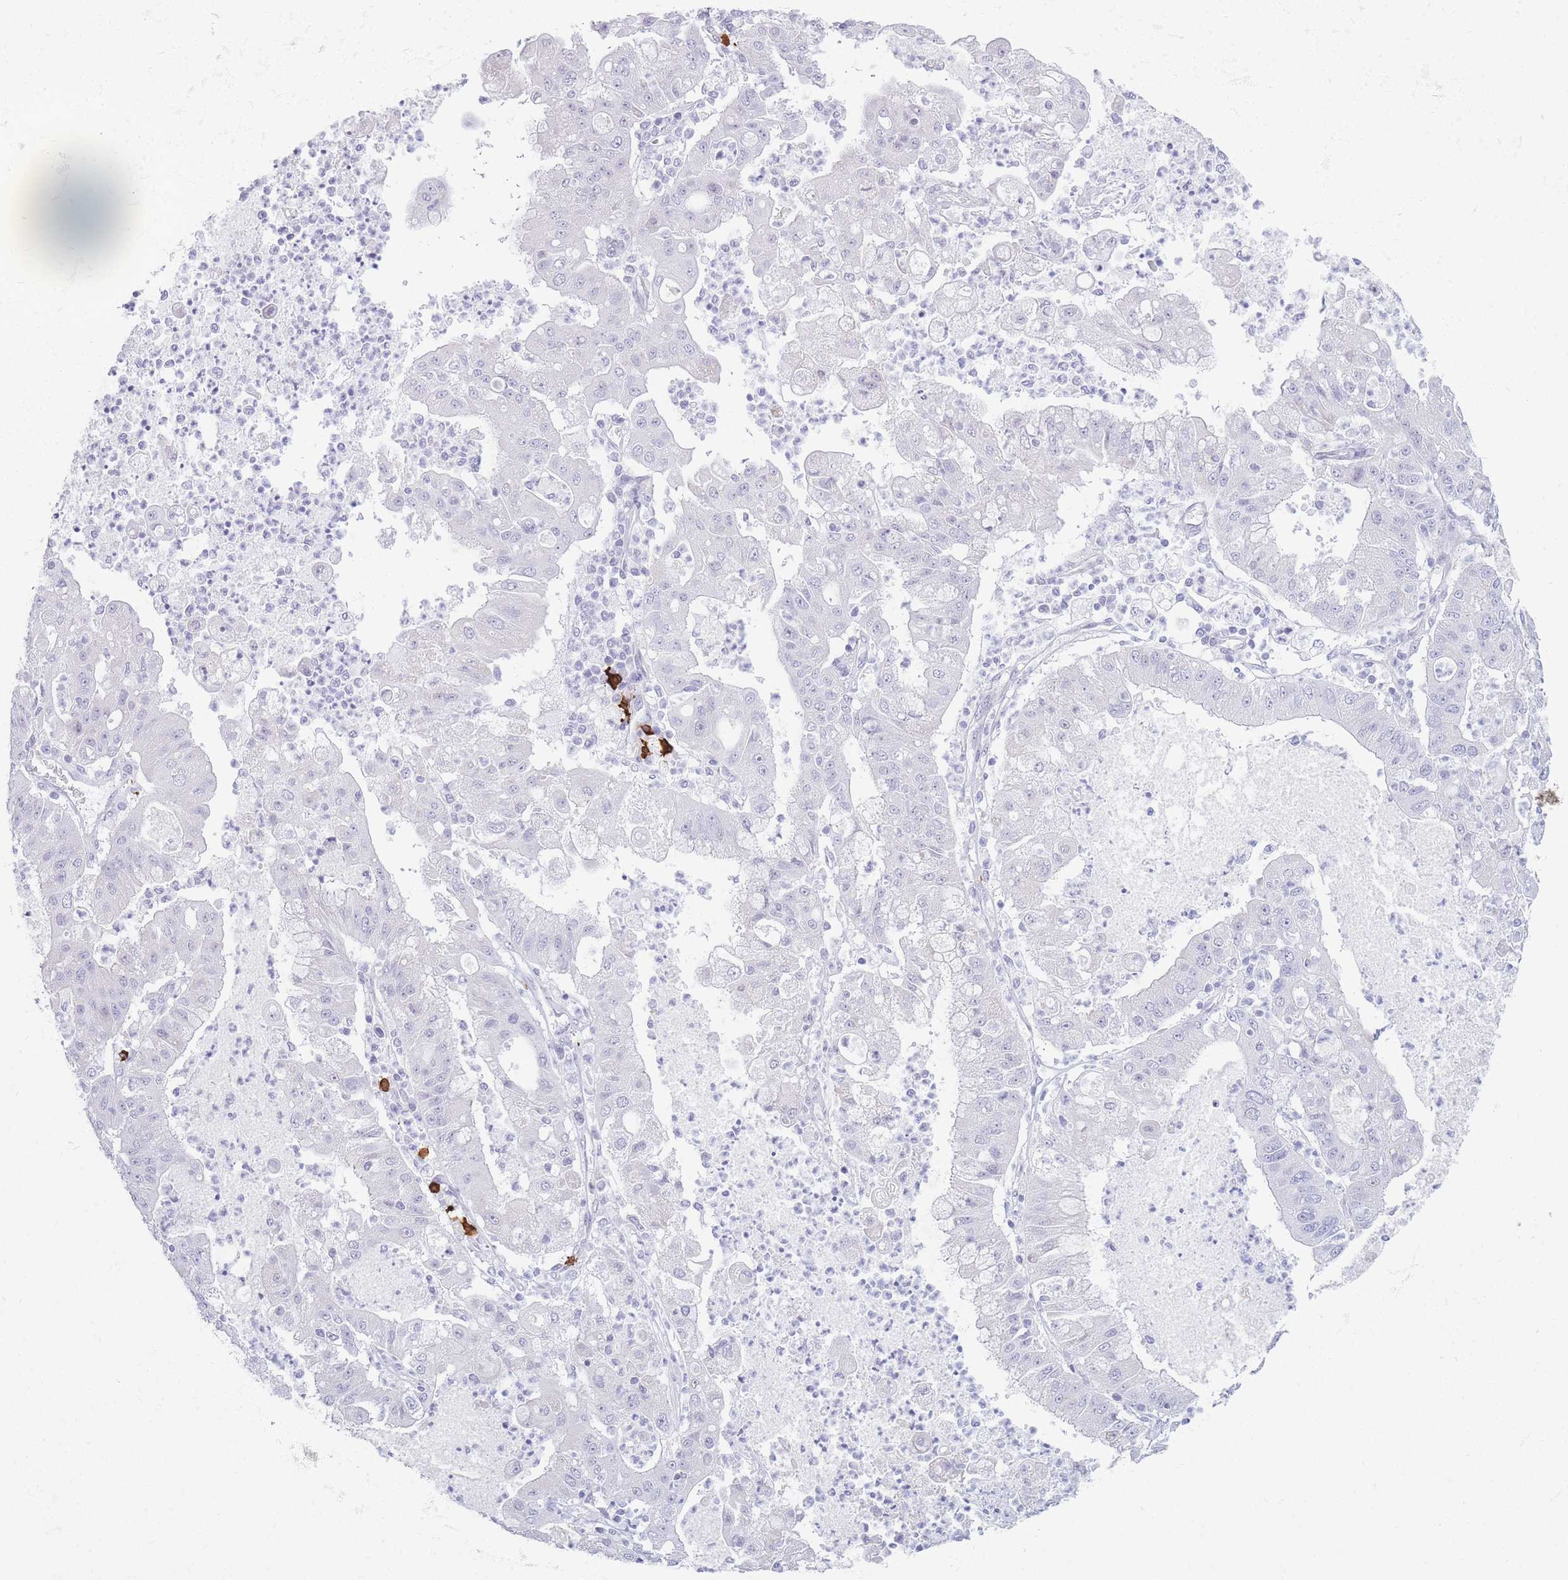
{"staining": {"intensity": "negative", "quantity": "none", "location": "none"}, "tissue": "ovarian cancer", "cell_type": "Tumor cells", "image_type": "cancer", "snomed": [{"axis": "morphology", "description": "Cystadenocarcinoma, mucinous, NOS"}, {"axis": "topography", "description": "Ovary"}], "caption": "Immunohistochemistry histopathology image of human ovarian cancer stained for a protein (brown), which displays no expression in tumor cells.", "gene": "PLEKHG2", "patient": {"sex": "female", "age": 70}}